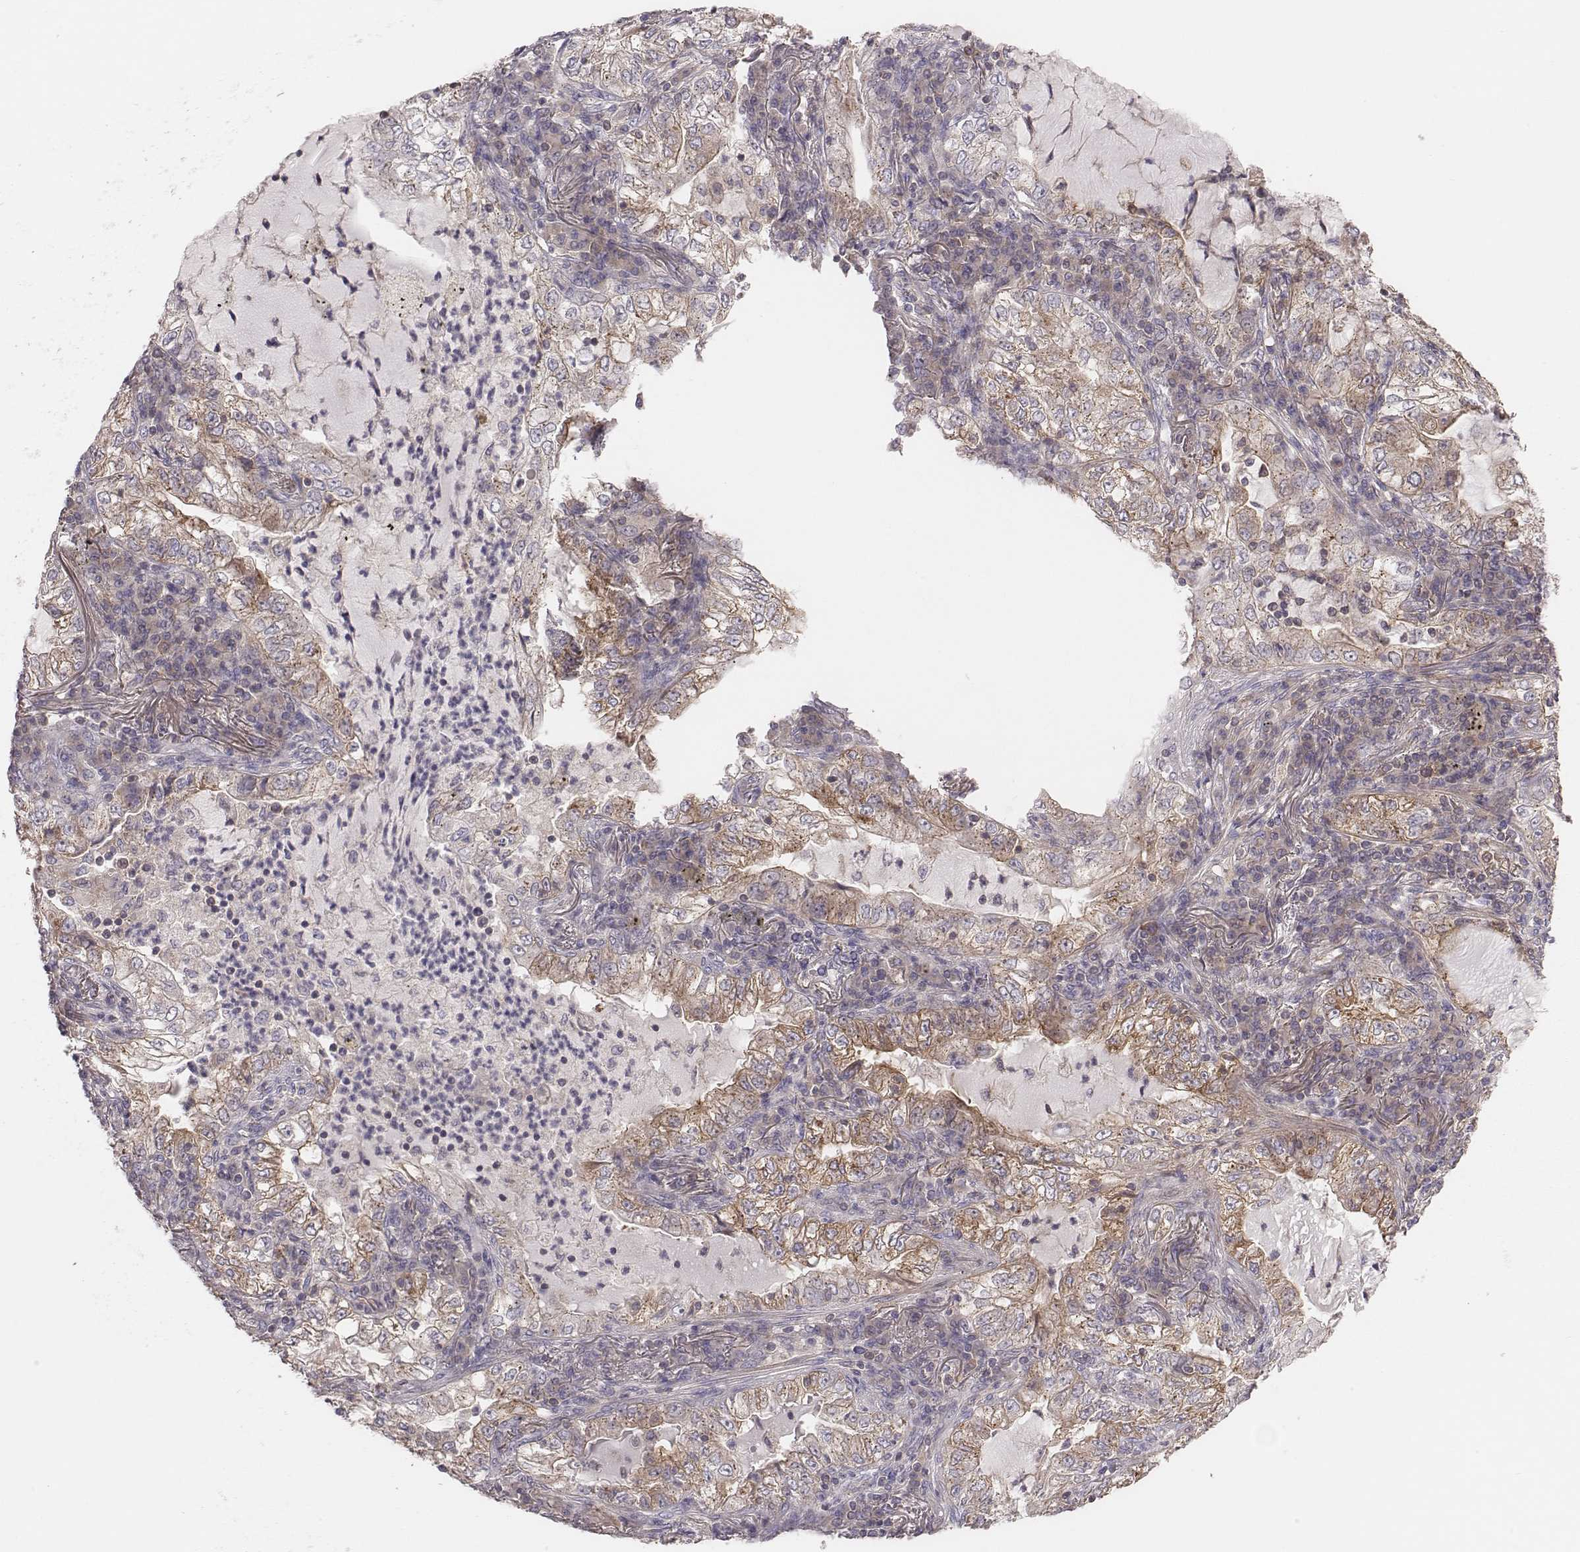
{"staining": {"intensity": "moderate", "quantity": "<25%", "location": "cytoplasmic/membranous"}, "tissue": "lung cancer", "cell_type": "Tumor cells", "image_type": "cancer", "snomed": [{"axis": "morphology", "description": "Adenocarcinoma, NOS"}, {"axis": "topography", "description": "Lung"}], "caption": "A brown stain highlights moderate cytoplasmic/membranous expression of a protein in lung cancer tumor cells. The staining was performed using DAB, with brown indicating positive protein expression. Nuclei are stained blue with hematoxylin.", "gene": "CAD", "patient": {"sex": "female", "age": 73}}